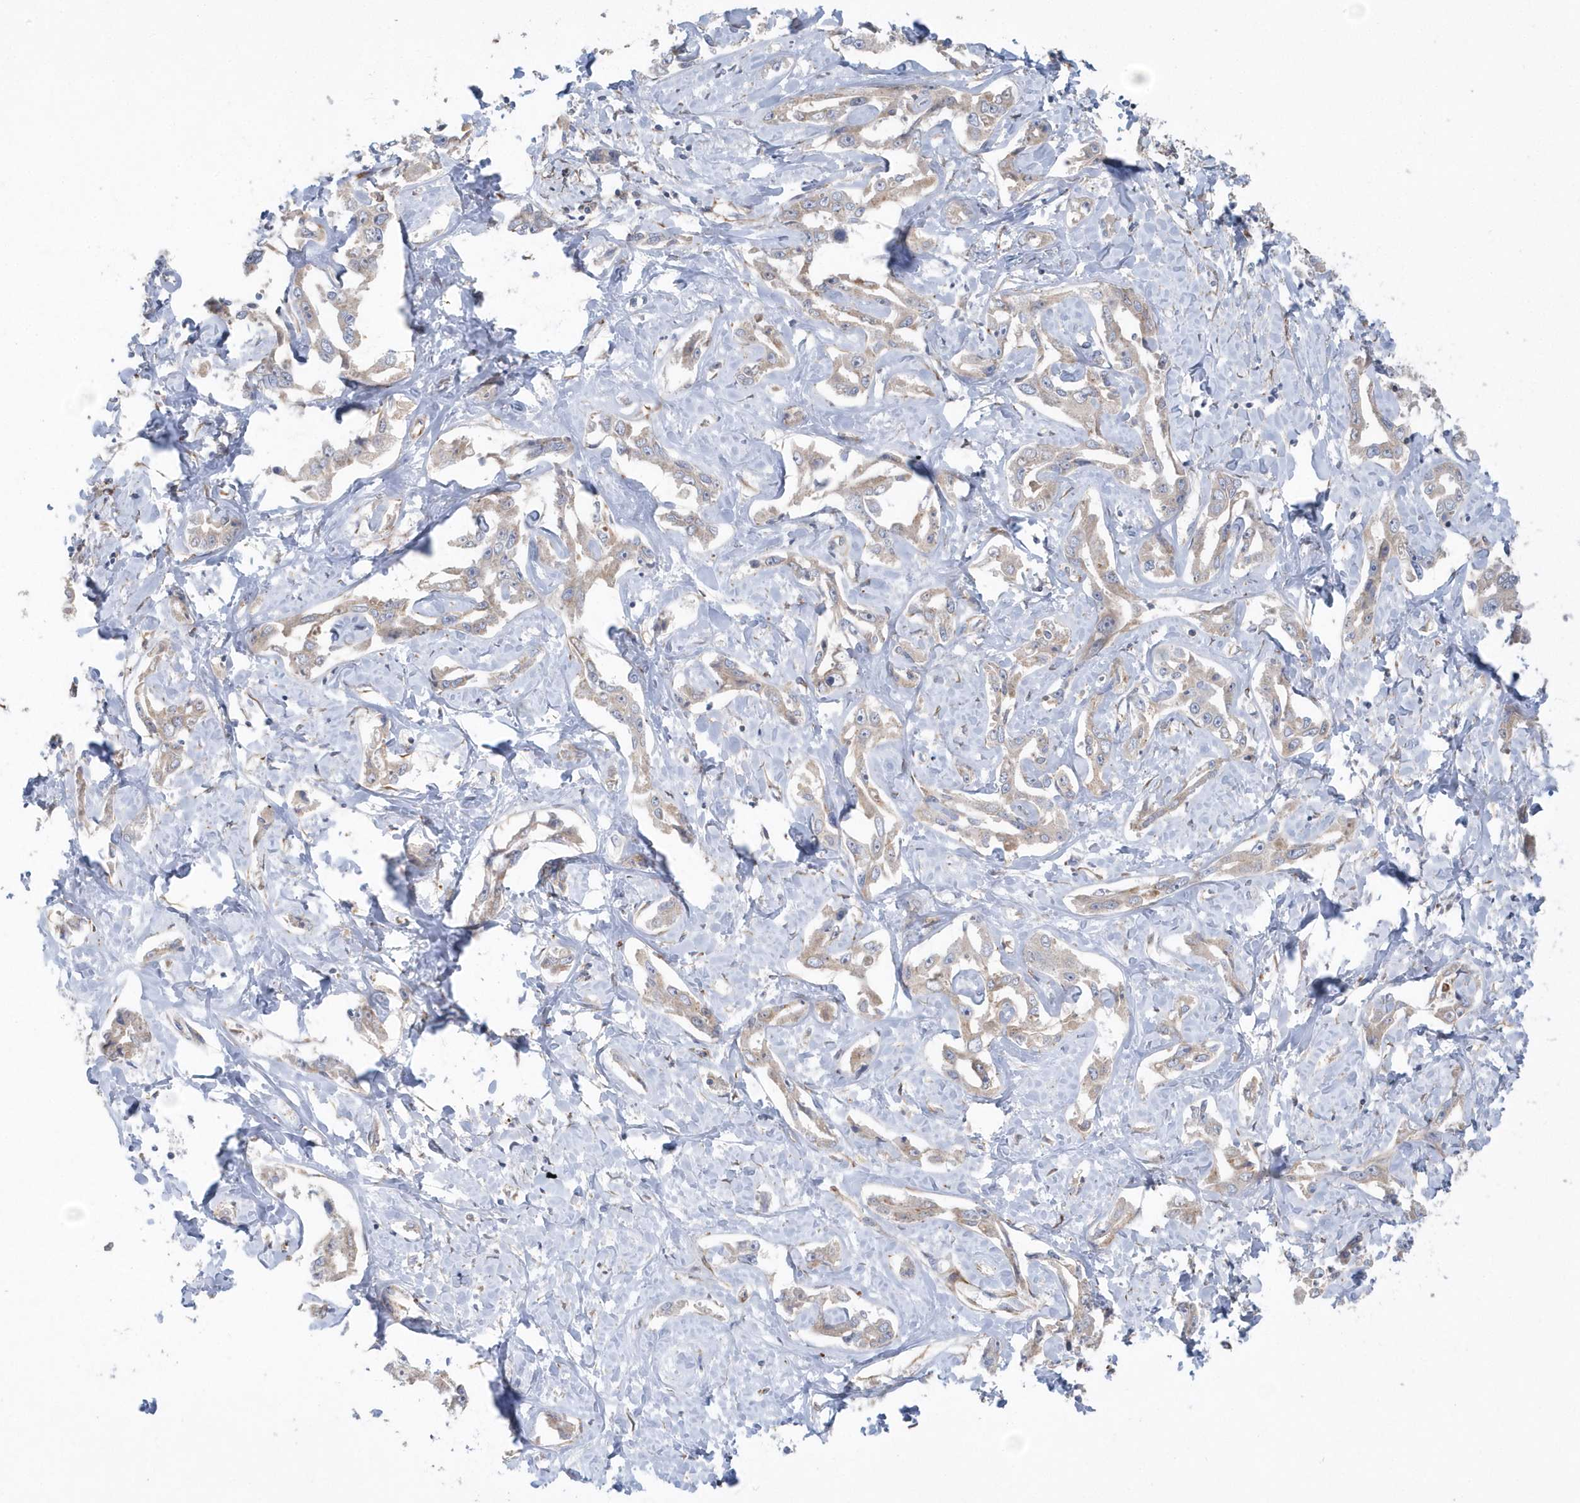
{"staining": {"intensity": "weak", "quantity": ">75%", "location": "cytoplasmic/membranous"}, "tissue": "liver cancer", "cell_type": "Tumor cells", "image_type": "cancer", "snomed": [{"axis": "morphology", "description": "Cholangiocarcinoma"}, {"axis": "topography", "description": "Liver"}], "caption": "Immunohistochemistry (IHC) image of neoplastic tissue: human cholangiocarcinoma (liver) stained using immunohistochemistry displays low levels of weak protein expression localized specifically in the cytoplasmic/membranous of tumor cells, appearing as a cytoplasmic/membranous brown color.", "gene": "RAB17", "patient": {"sex": "male", "age": 59}}